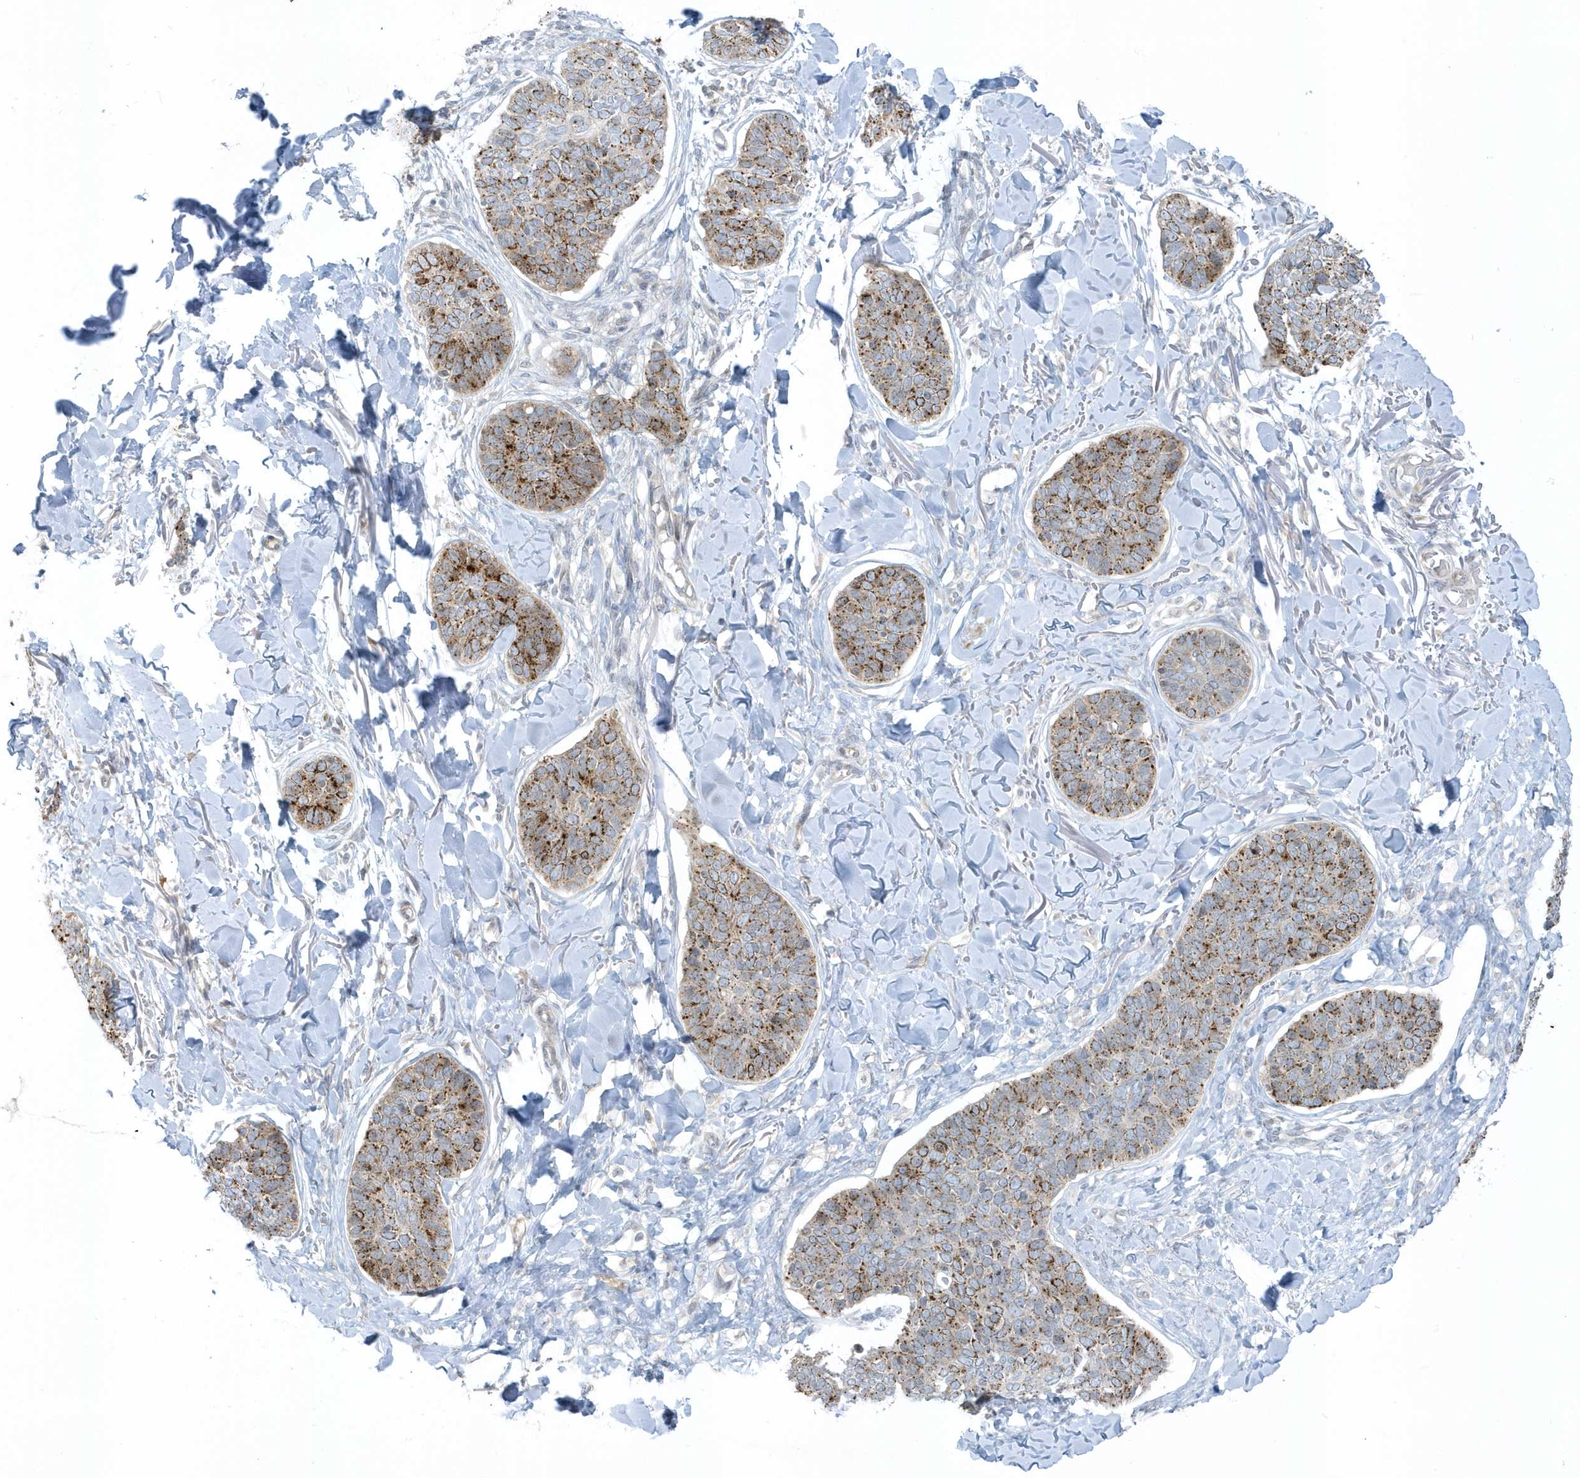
{"staining": {"intensity": "strong", "quantity": "25%-75%", "location": "cytoplasmic/membranous"}, "tissue": "skin cancer", "cell_type": "Tumor cells", "image_type": "cancer", "snomed": [{"axis": "morphology", "description": "Basal cell carcinoma"}, {"axis": "topography", "description": "Skin"}], "caption": "Human skin basal cell carcinoma stained with a protein marker reveals strong staining in tumor cells.", "gene": "SCN3A", "patient": {"sex": "male", "age": 85}}